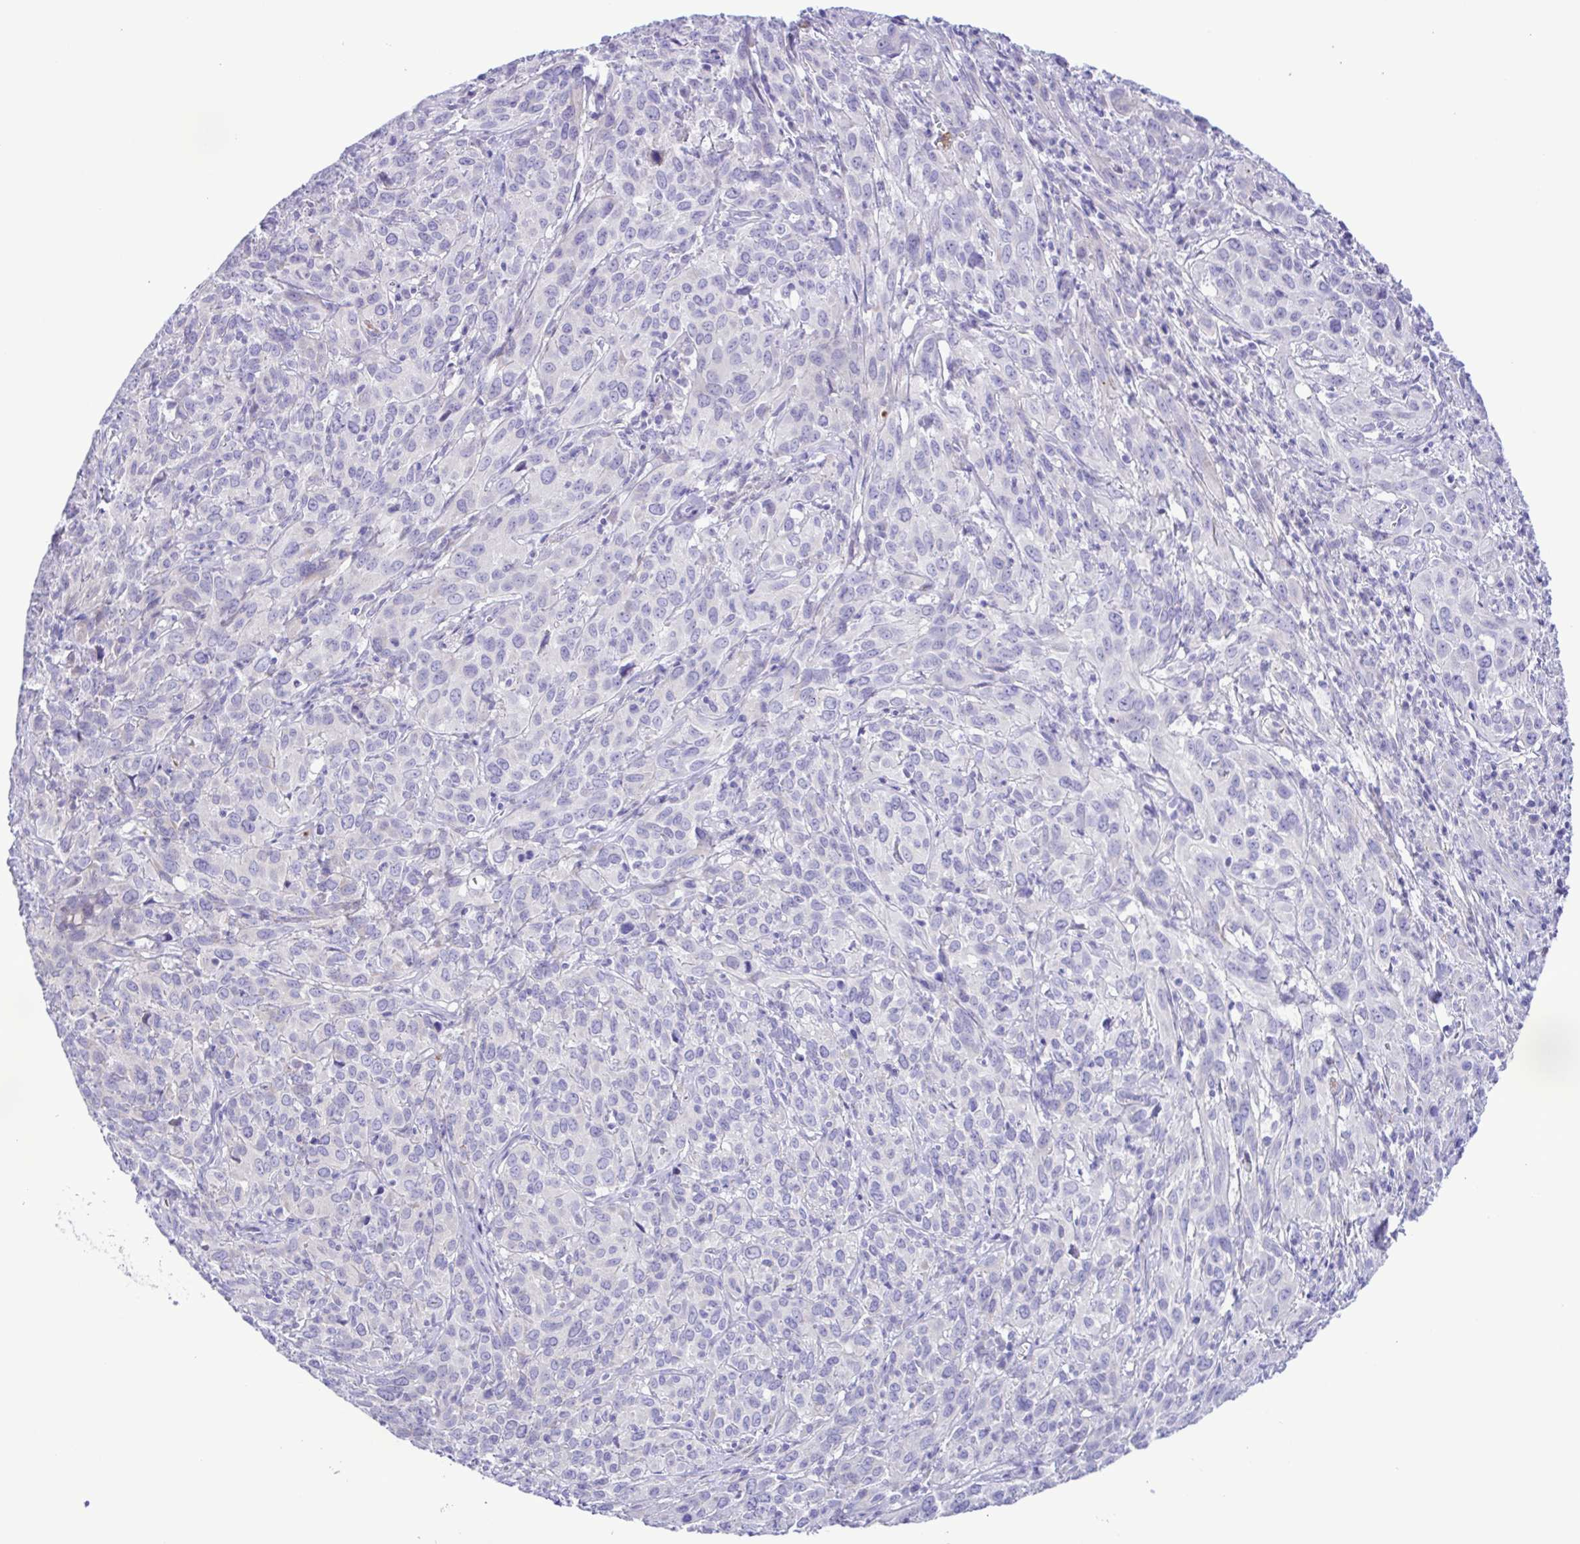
{"staining": {"intensity": "negative", "quantity": "none", "location": "none"}, "tissue": "cervical cancer", "cell_type": "Tumor cells", "image_type": "cancer", "snomed": [{"axis": "morphology", "description": "Squamous cell carcinoma, NOS"}, {"axis": "topography", "description": "Cervix"}], "caption": "This is an IHC histopathology image of cervical cancer. There is no staining in tumor cells.", "gene": "GABBR2", "patient": {"sex": "female", "age": 51}}